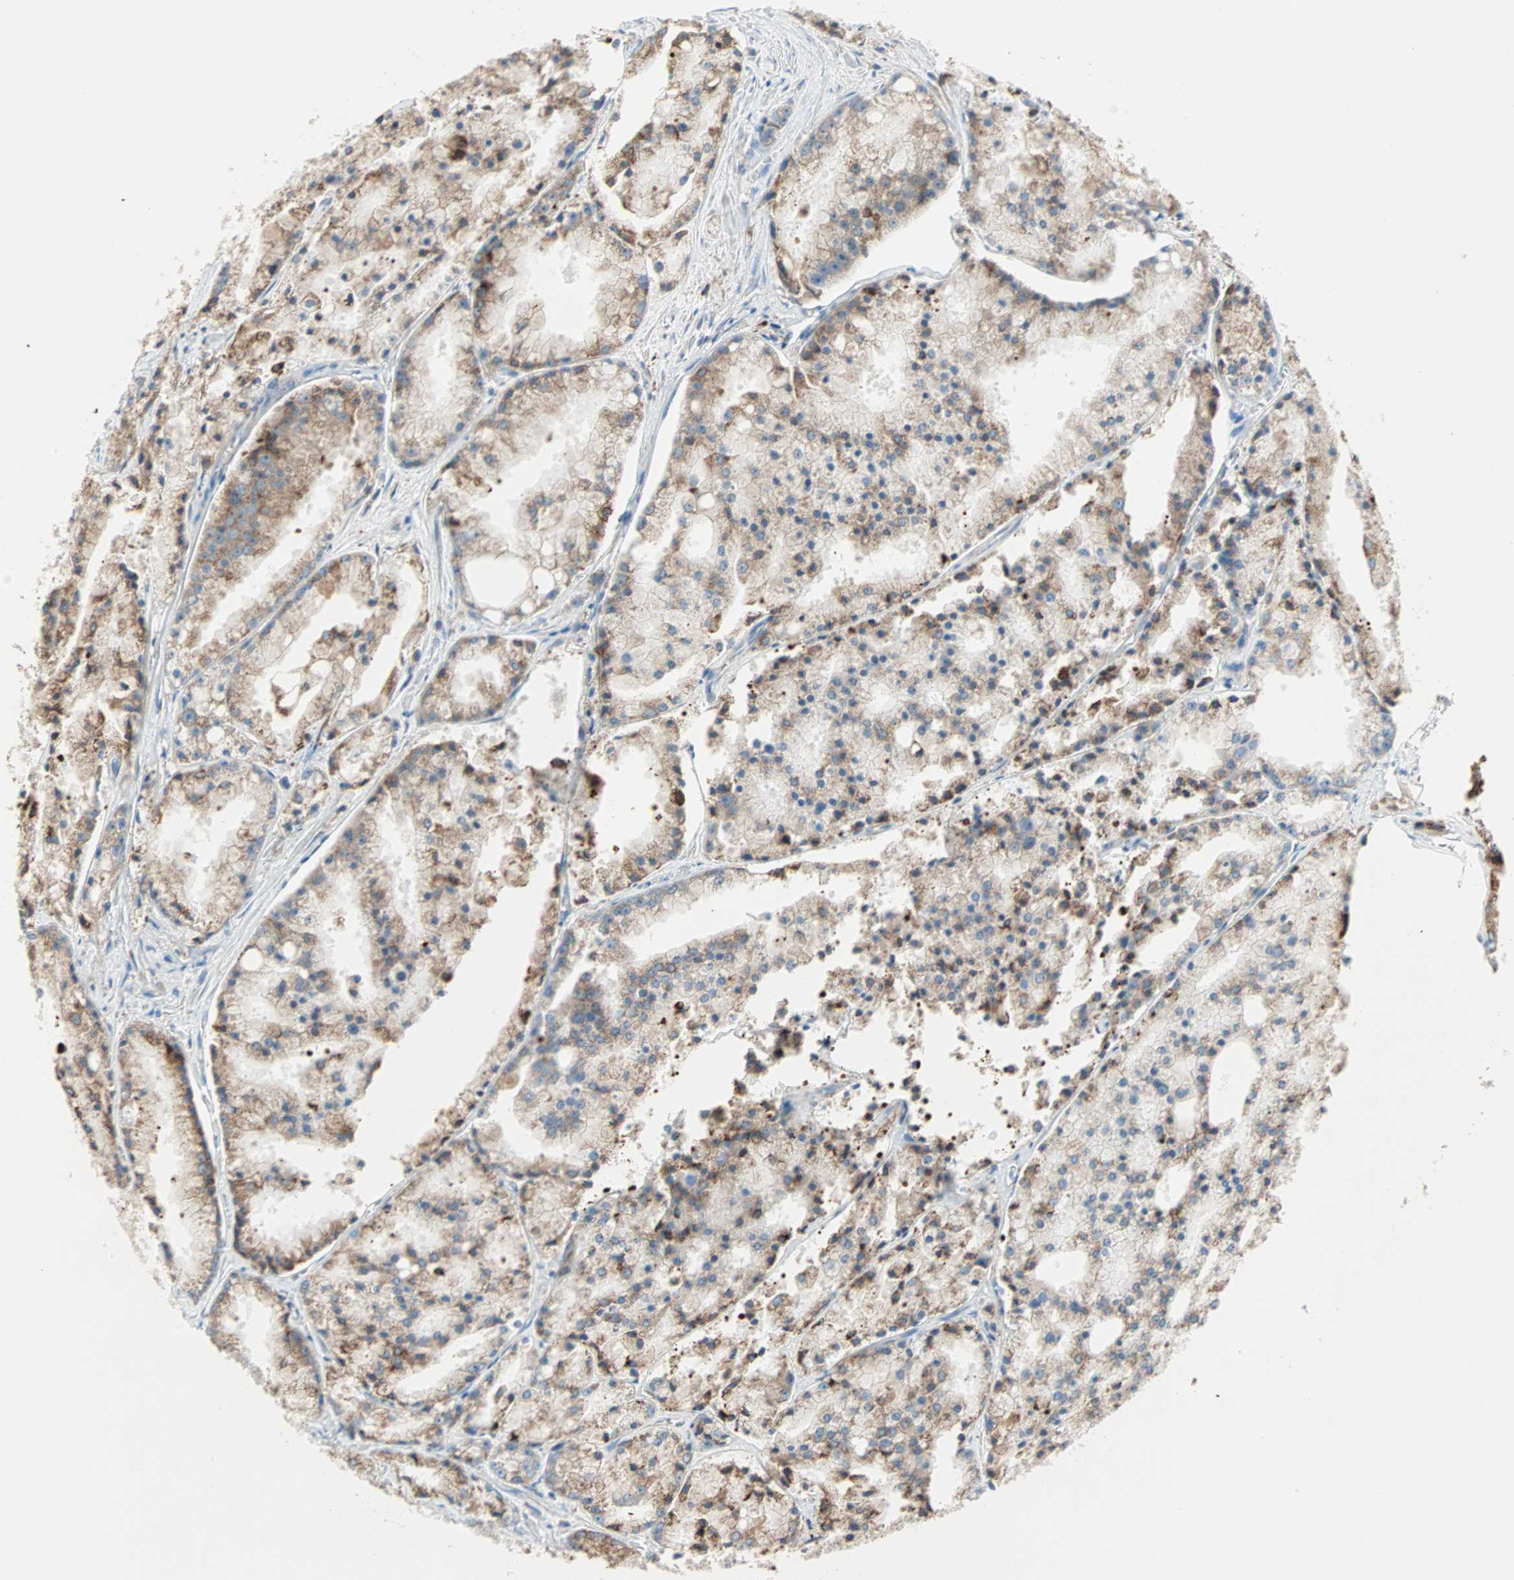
{"staining": {"intensity": "moderate", "quantity": ">75%", "location": "cytoplasmic/membranous"}, "tissue": "prostate cancer", "cell_type": "Tumor cells", "image_type": "cancer", "snomed": [{"axis": "morphology", "description": "Adenocarcinoma, Low grade"}, {"axis": "topography", "description": "Prostate"}], "caption": "DAB immunohistochemical staining of human adenocarcinoma (low-grade) (prostate) reveals moderate cytoplasmic/membranous protein positivity in about >75% of tumor cells.", "gene": "PLCXD1", "patient": {"sex": "male", "age": 64}}